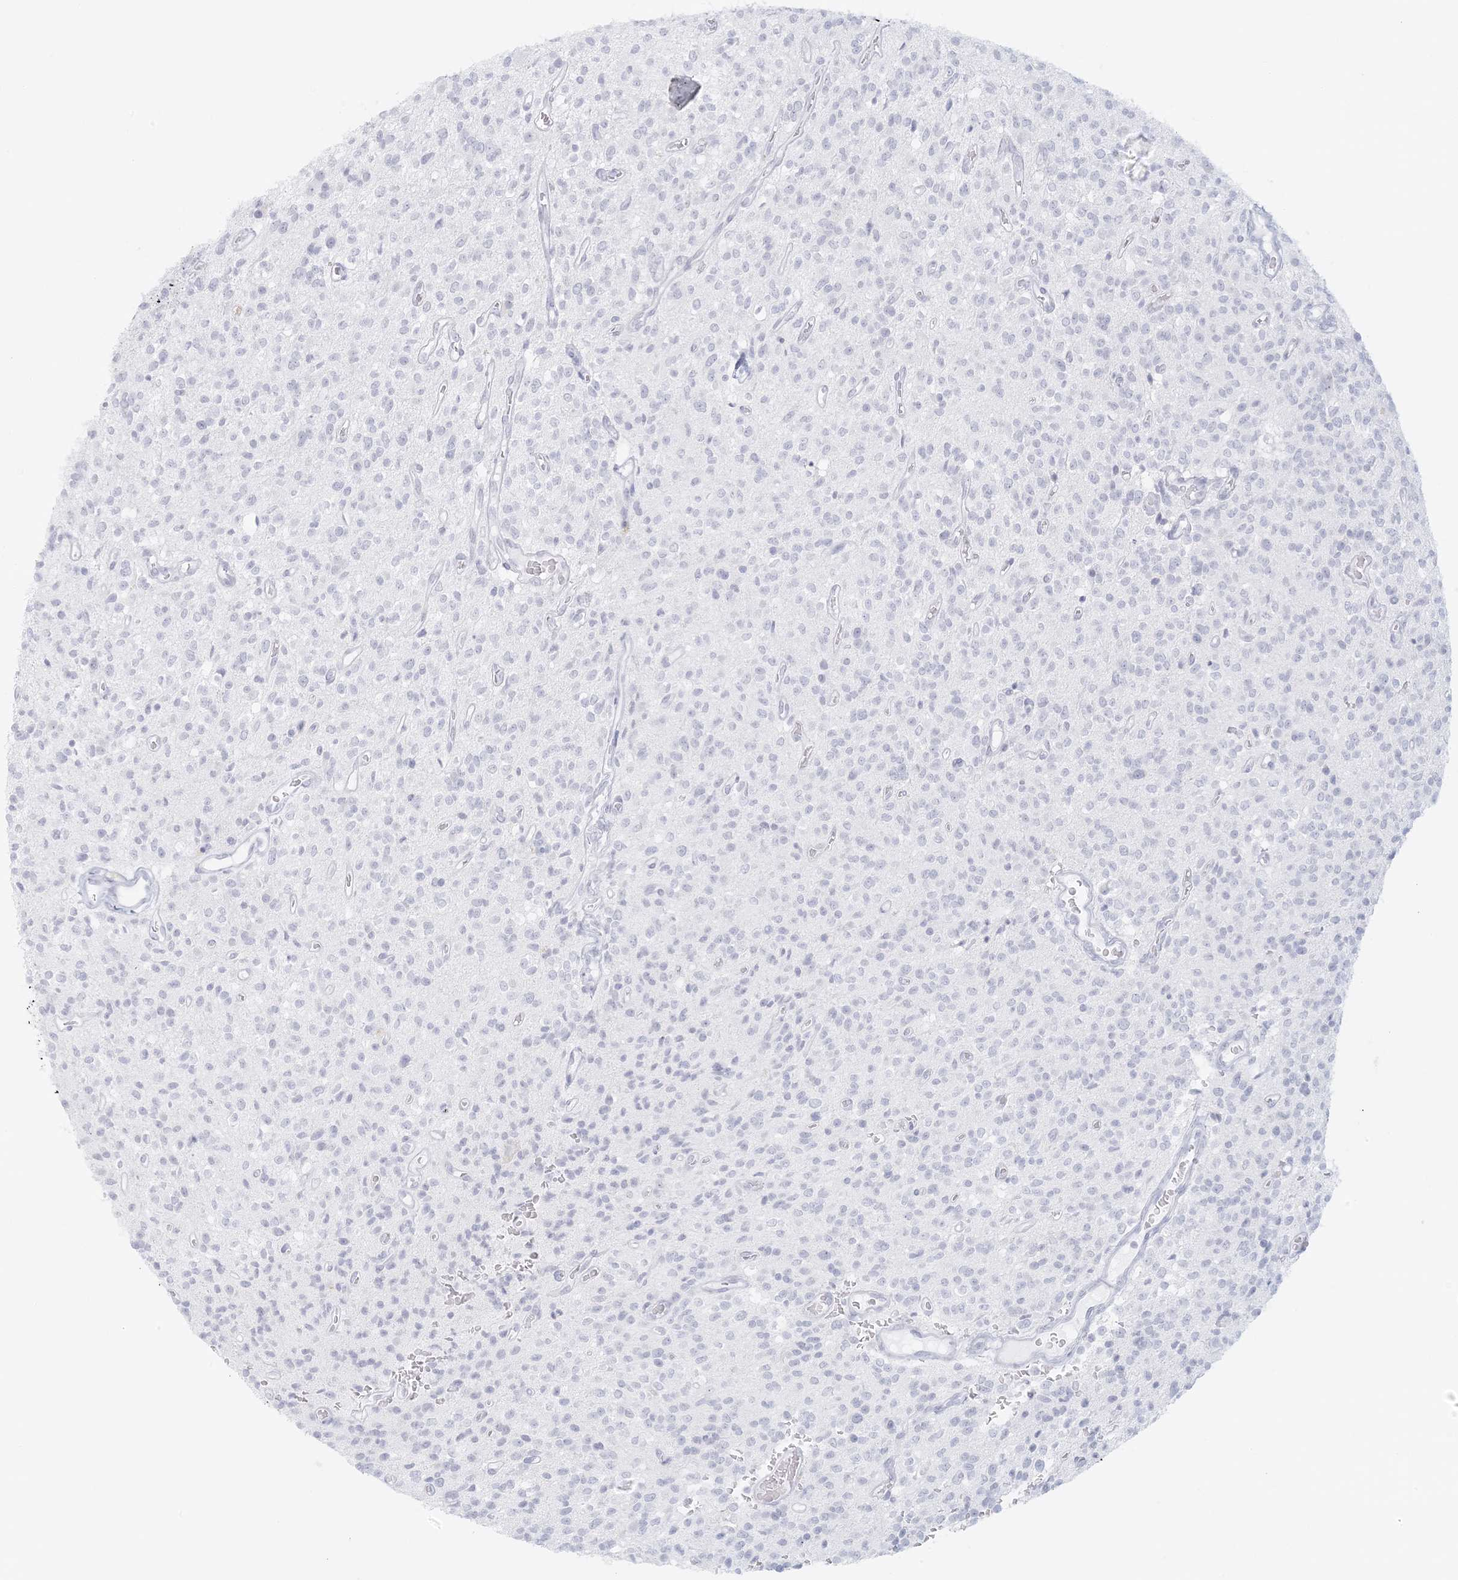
{"staining": {"intensity": "negative", "quantity": "none", "location": "none"}, "tissue": "glioma", "cell_type": "Tumor cells", "image_type": "cancer", "snomed": [{"axis": "morphology", "description": "Glioma, malignant, High grade"}, {"axis": "topography", "description": "Brain"}], "caption": "DAB immunohistochemical staining of high-grade glioma (malignant) shows no significant positivity in tumor cells.", "gene": "LIPT1", "patient": {"sex": "male", "age": 34}}